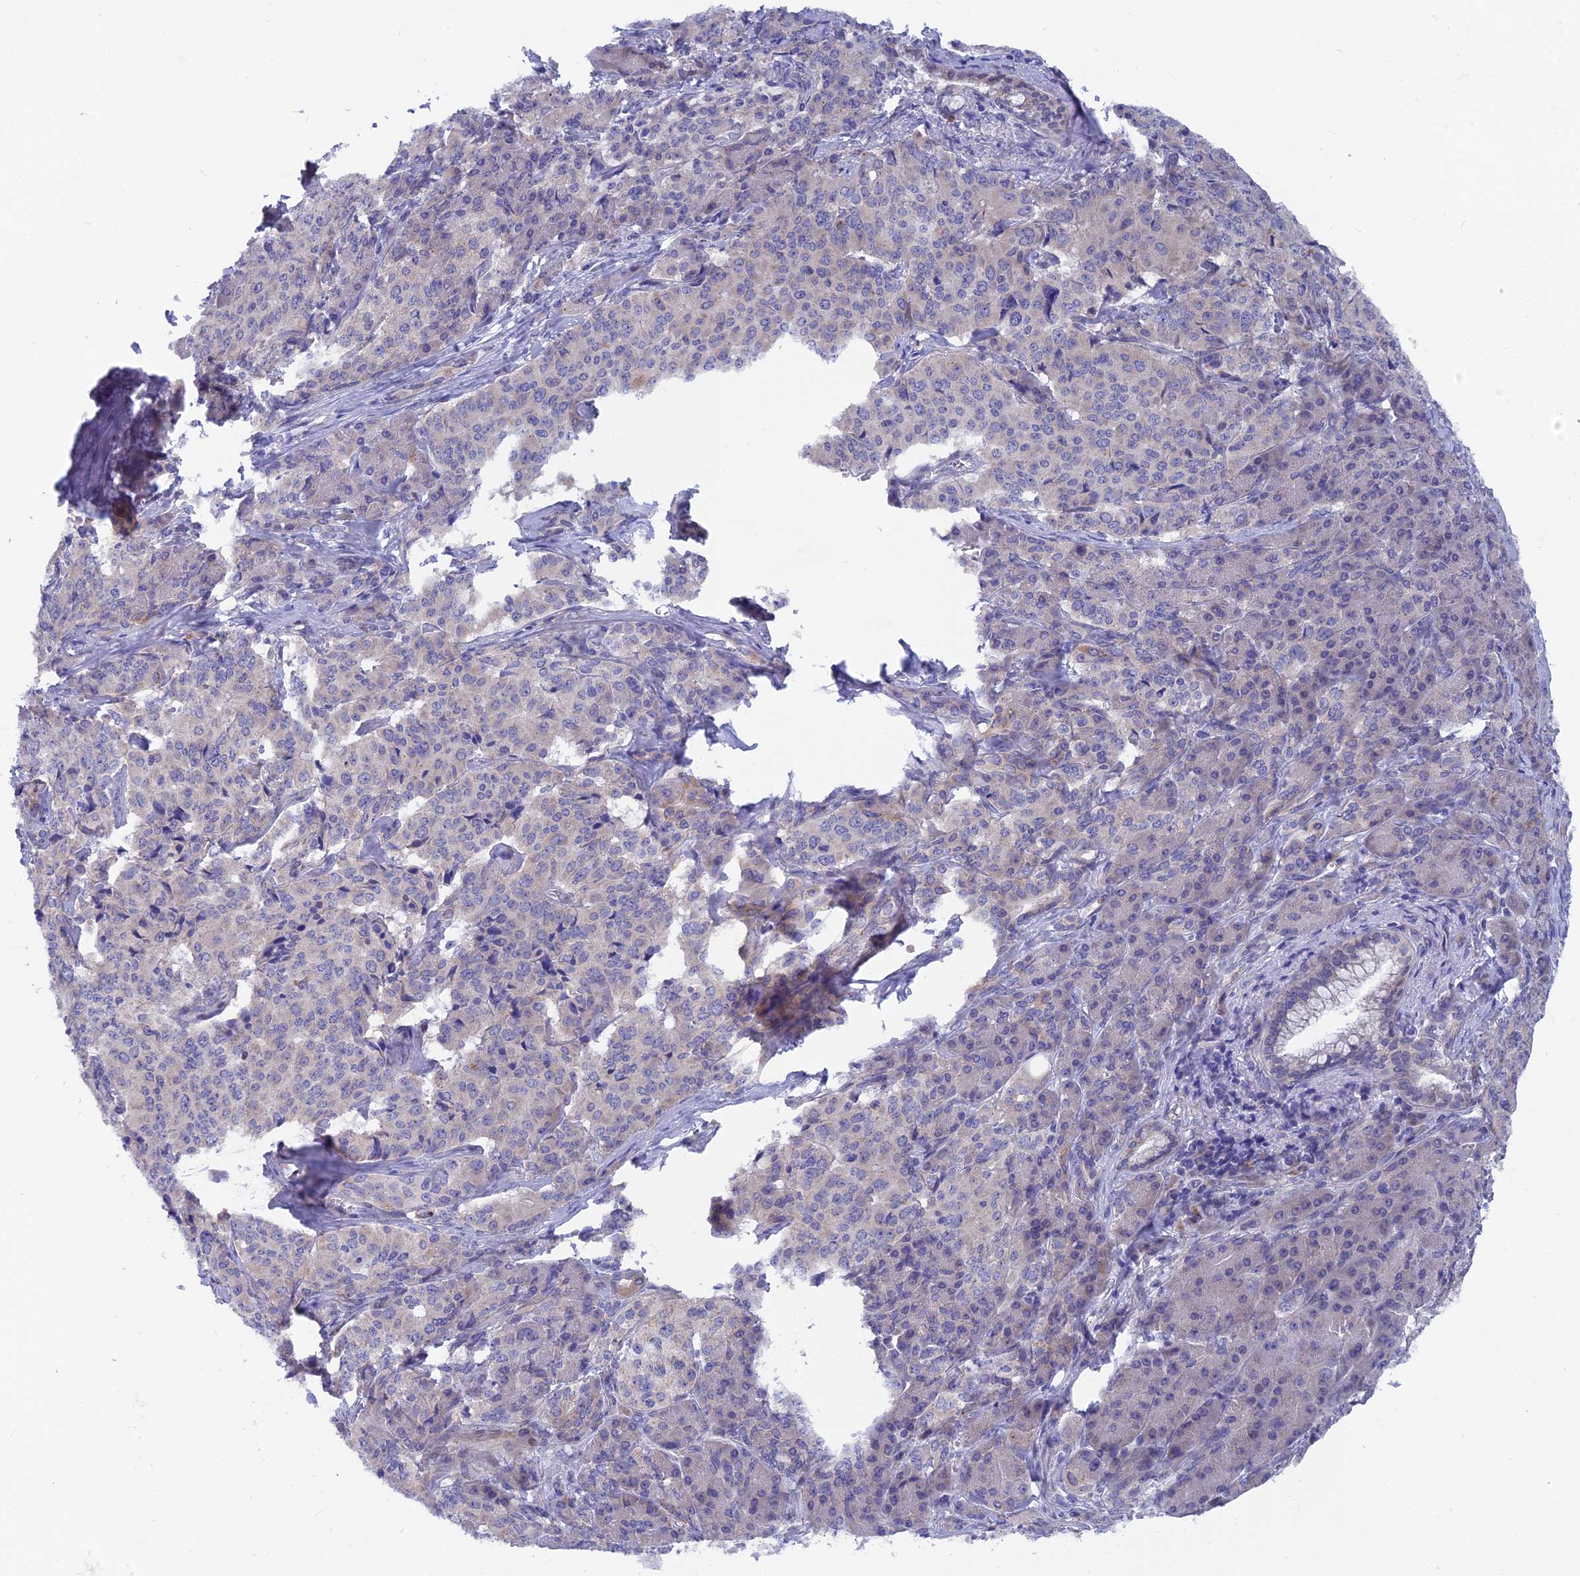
{"staining": {"intensity": "negative", "quantity": "none", "location": "none"}, "tissue": "pancreatic cancer", "cell_type": "Tumor cells", "image_type": "cancer", "snomed": [{"axis": "morphology", "description": "Adenocarcinoma, NOS"}, {"axis": "topography", "description": "Pancreas"}], "caption": "High power microscopy photomicrograph of an immunohistochemistry micrograph of pancreatic cancer, revealing no significant expression in tumor cells.", "gene": "AK4", "patient": {"sex": "female", "age": 74}}